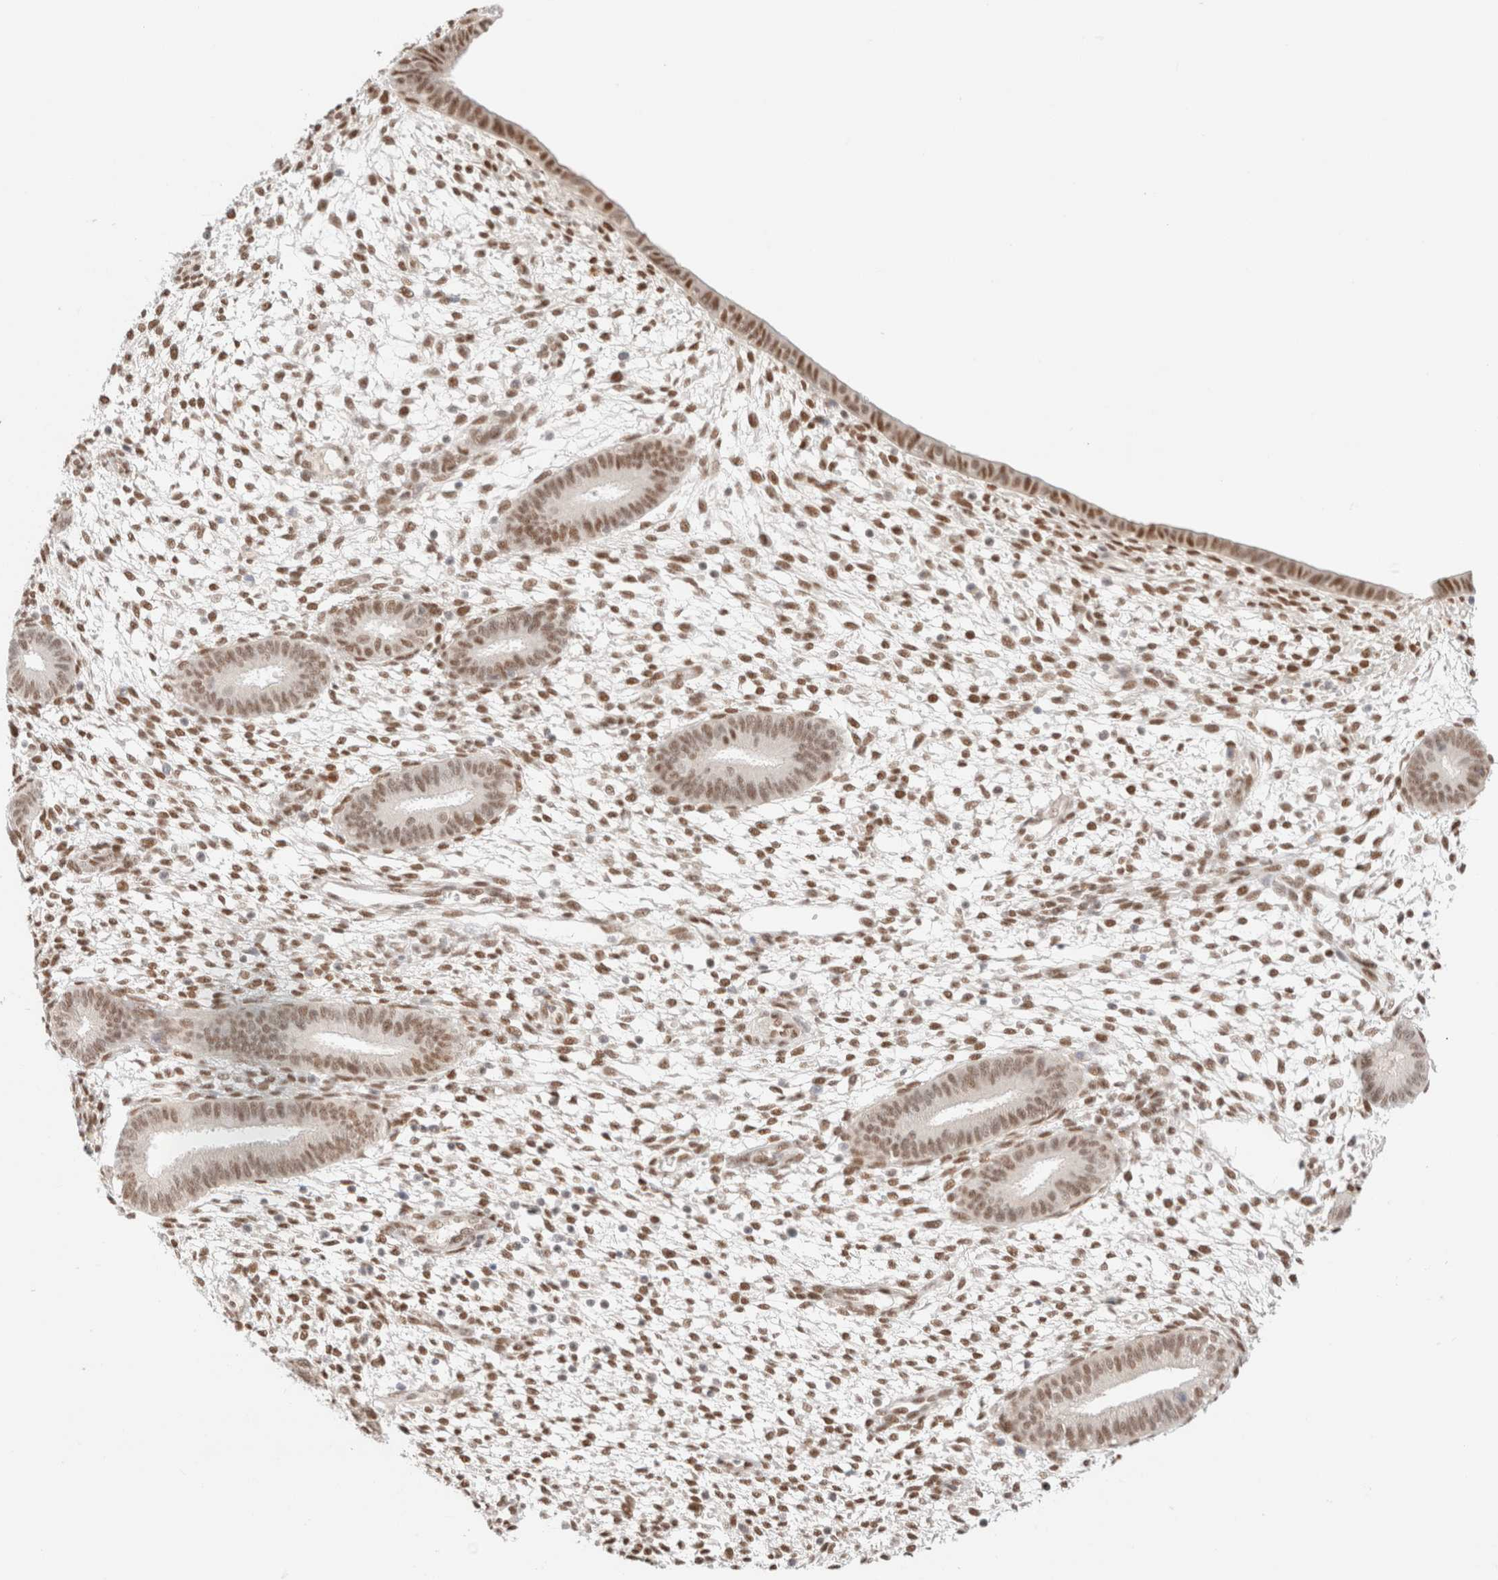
{"staining": {"intensity": "moderate", "quantity": ">75%", "location": "nuclear"}, "tissue": "endometrium", "cell_type": "Cells in endometrial stroma", "image_type": "normal", "snomed": [{"axis": "morphology", "description": "Normal tissue, NOS"}, {"axis": "topography", "description": "Endometrium"}], "caption": "IHC (DAB (3,3'-diaminobenzidine)) staining of unremarkable human endometrium exhibits moderate nuclear protein expression in about >75% of cells in endometrial stroma.", "gene": "CIC", "patient": {"sex": "female", "age": 46}}